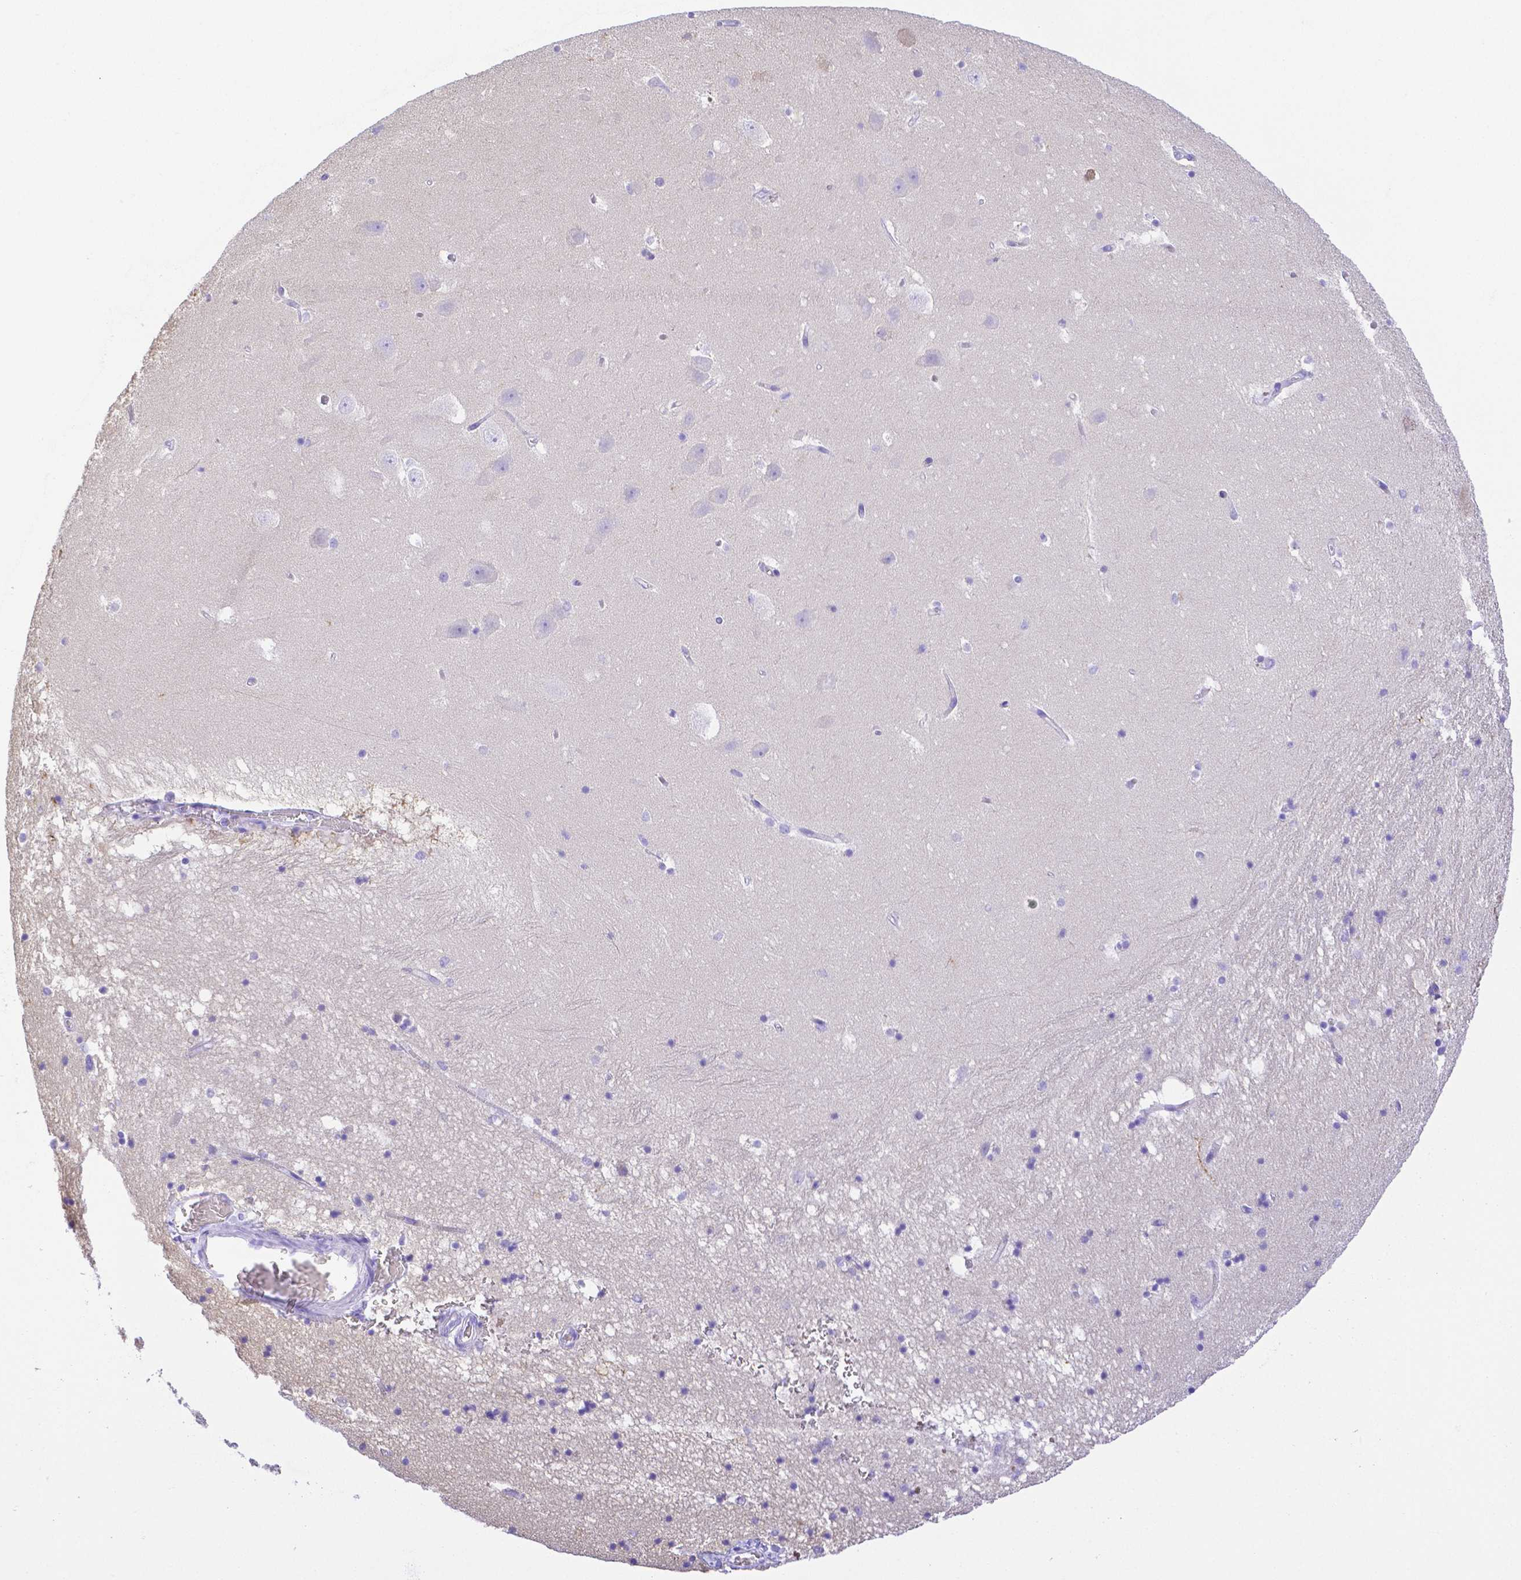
{"staining": {"intensity": "negative", "quantity": "none", "location": "none"}, "tissue": "hippocampus", "cell_type": "Glial cells", "image_type": "normal", "snomed": [{"axis": "morphology", "description": "Normal tissue, NOS"}, {"axis": "topography", "description": "Hippocampus"}], "caption": "An IHC photomicrograph of benign hippocampus is shown. There is no staining in glial cells of hippocampus. (DAB IHC, high magnification).", "gene": "SMR3A", "patient": {"sex": "male", "age": 58}}